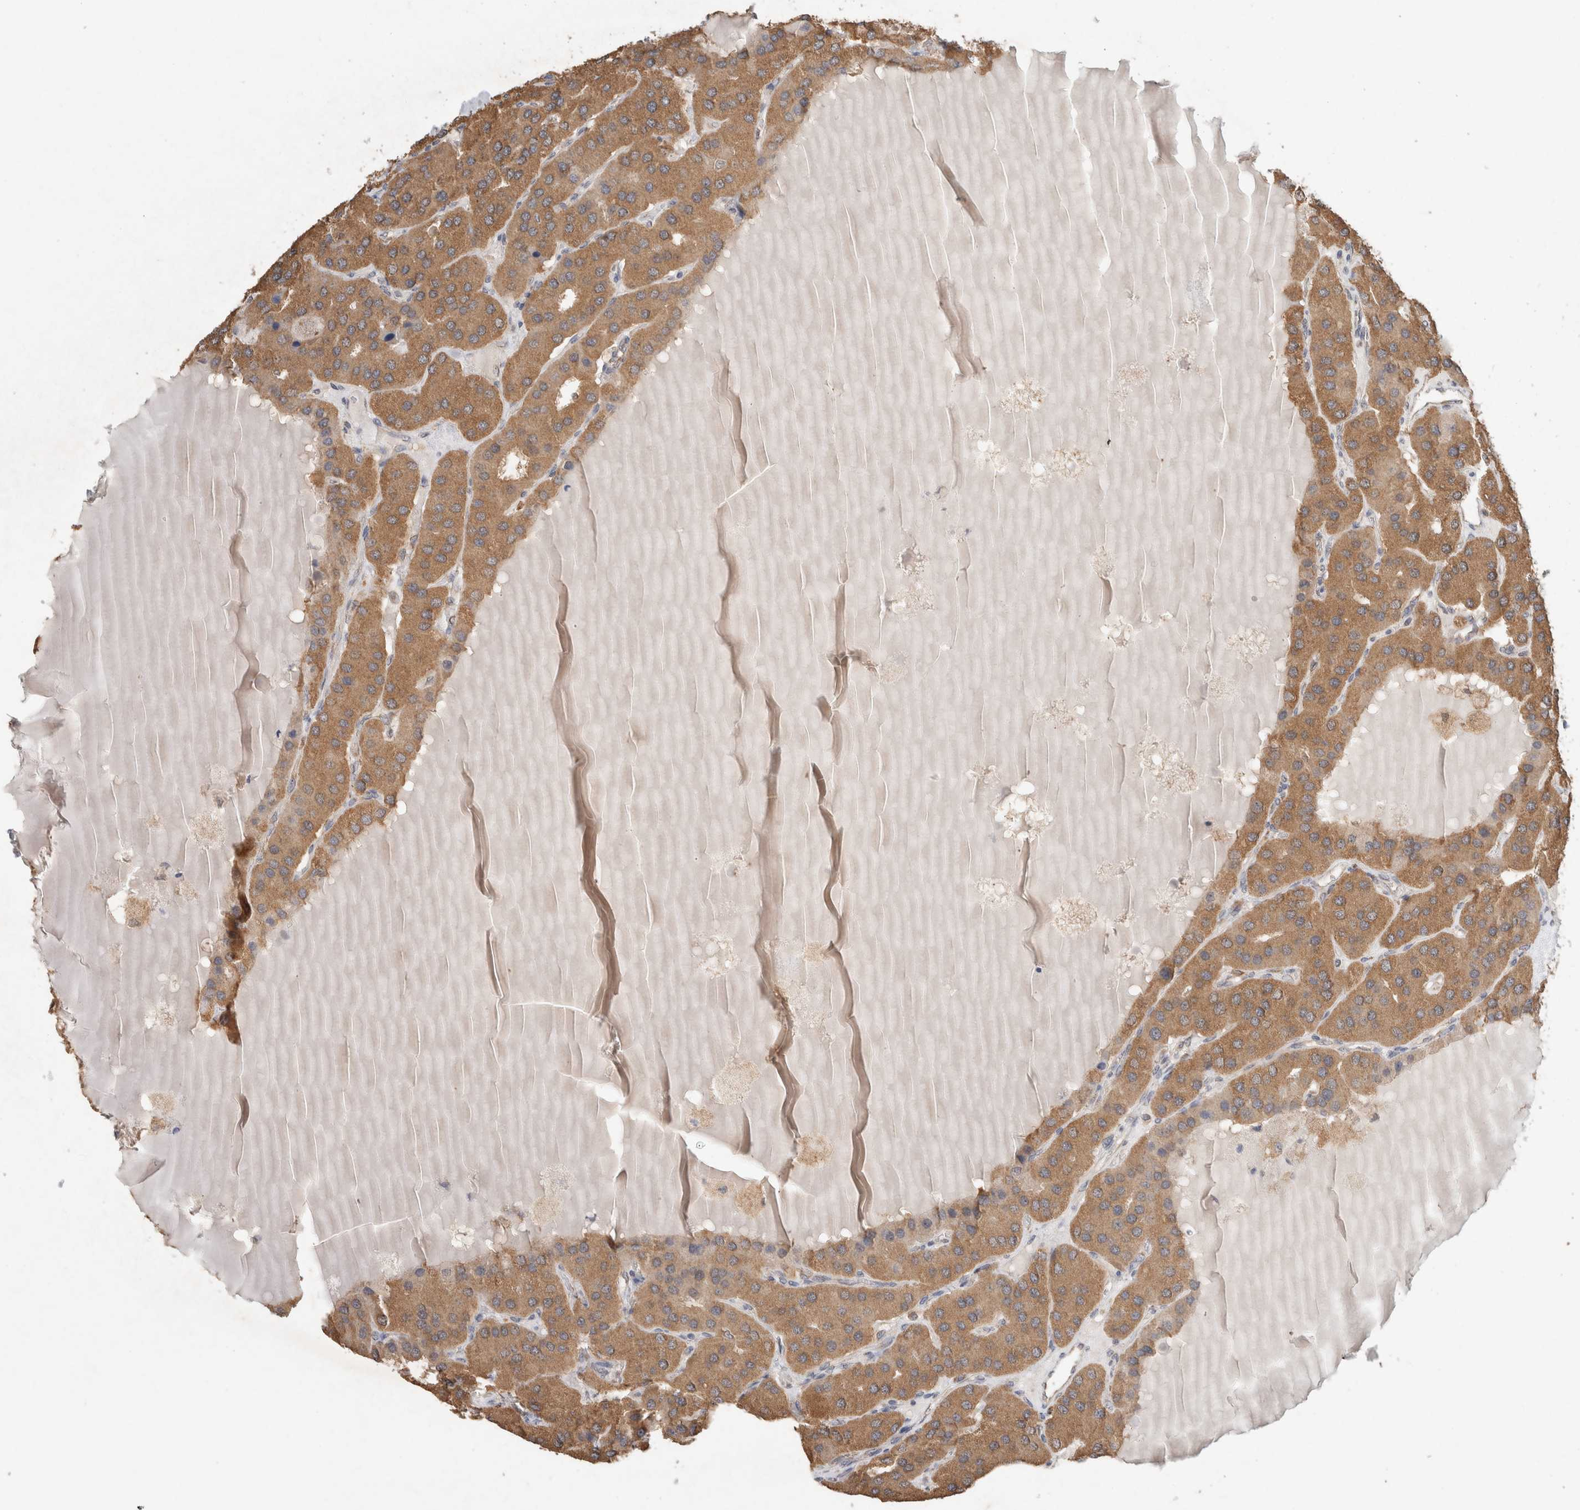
{"staining": {"intensity": "moderate", "quantity": ">75%", "location": "cytoplasmic/membranous"}, "tissue": "parathyroid gland", "cell_type": "Glandular cells", "image_type": "normal", "snomed": [{"axis": "morphology", "description": "Normal tissue, NOS"}, {"axis": "morphology", "description": "Adenoma, NOS"}, {"axis": "topography", "description": "Parathyroid gland"}], "caption": "This histopathology image displays IHC staining of benign parathyroid gland, with medium moderate cytoplasmic/membranous positivity in approximately >75% of glandular cells.", "gene": "RAB14", "patient": {"sex": "female", "age": 86}}